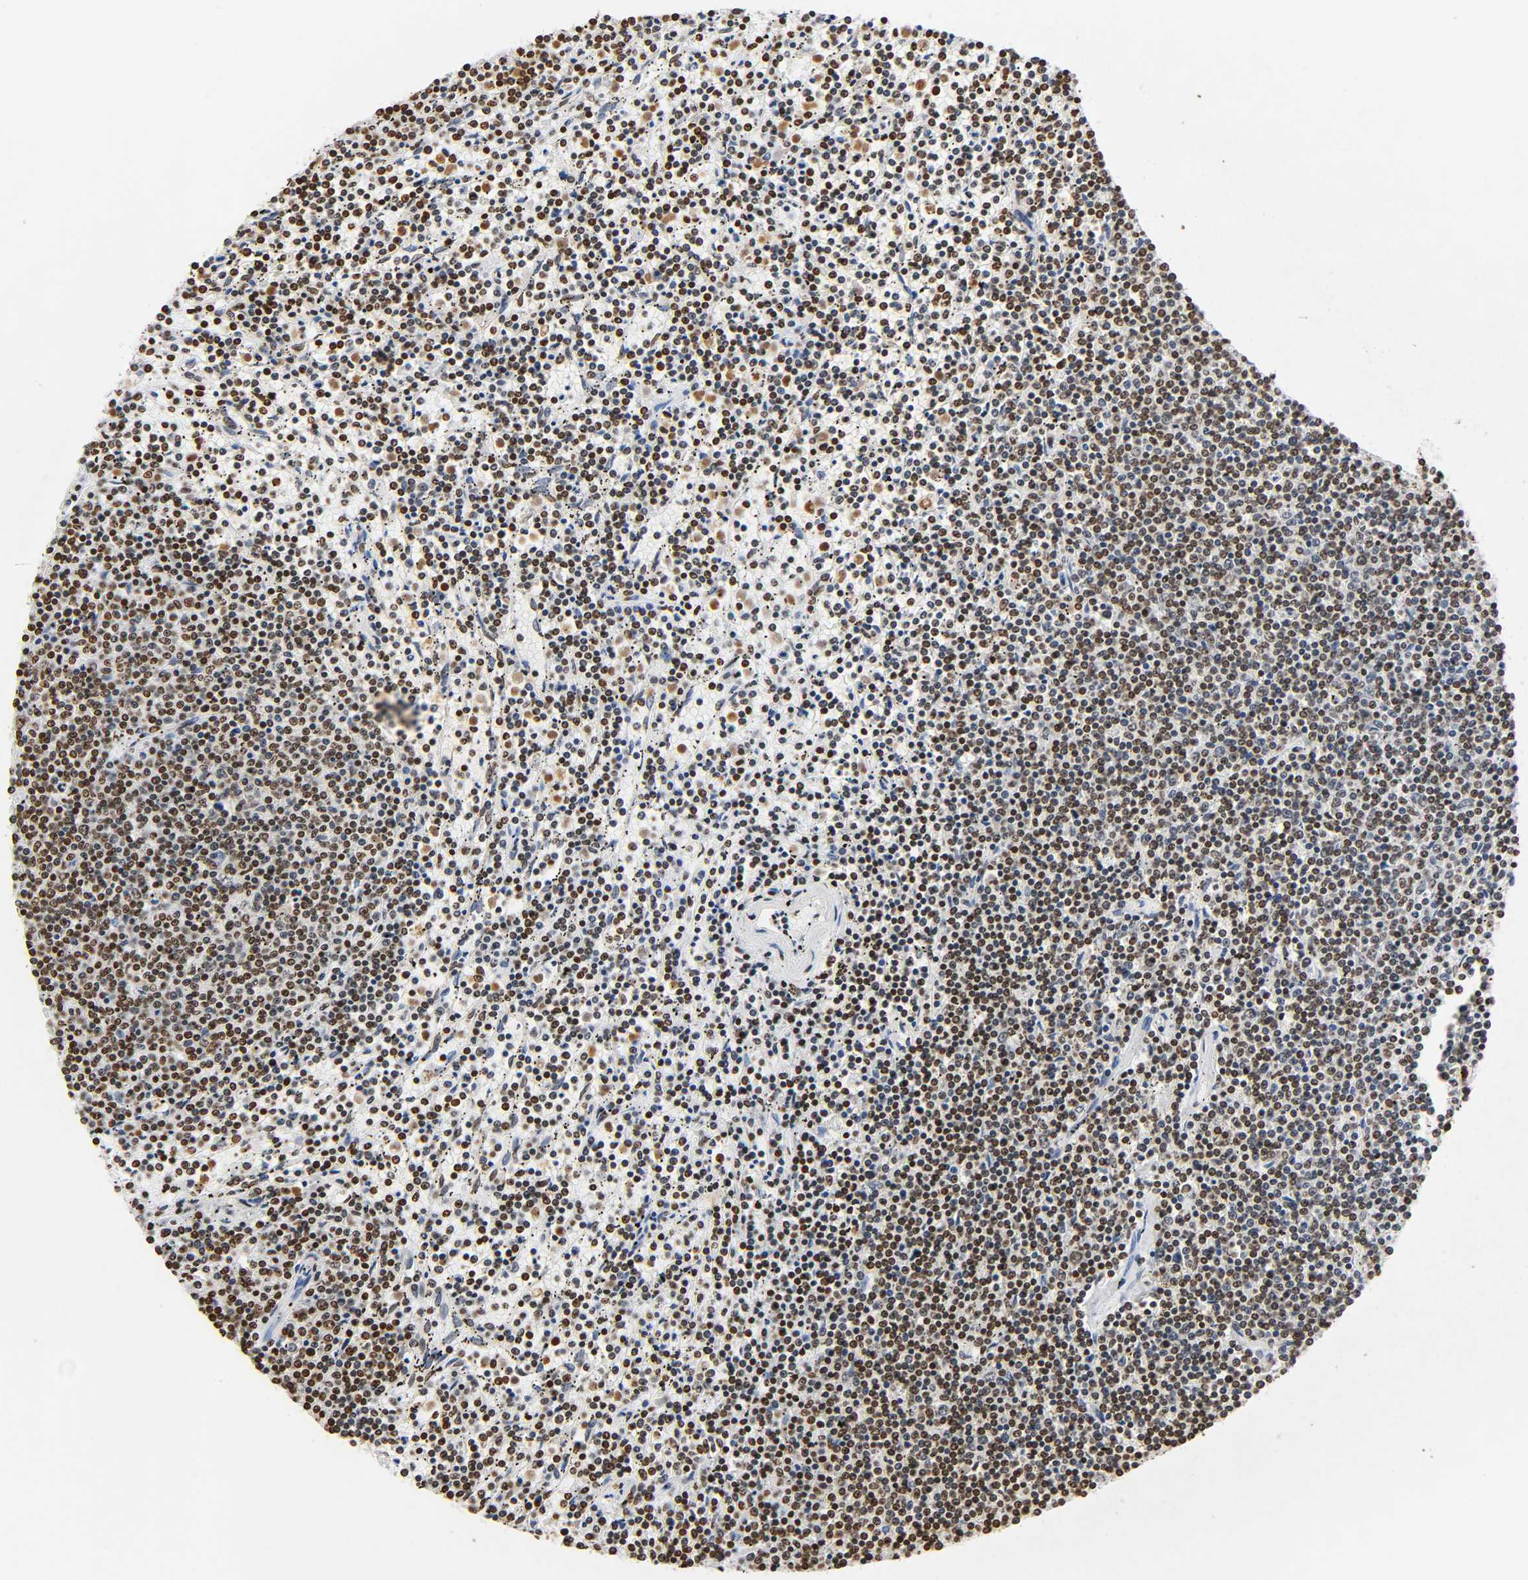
{"staining": {"intensity": "strong", "quantity": ">75%", "location": "nuclear"}, "tissue": "lymphoma", "cell_type": "Tumor cells", "image_type": "cancer", "snomed": [{"axis": "morphology", "description": "Malignant lymphoma, non-Hodgkin's type, Low grade"}, {"axis": "topography", "description": "Spleen"}], "caption": "Tumor cells demonstrate high levels of strong nuclear positivity in about >75% of cells in human lymphoma.", "gene": "HOXA6", "patient": {"sex": "female", "age": 50}}